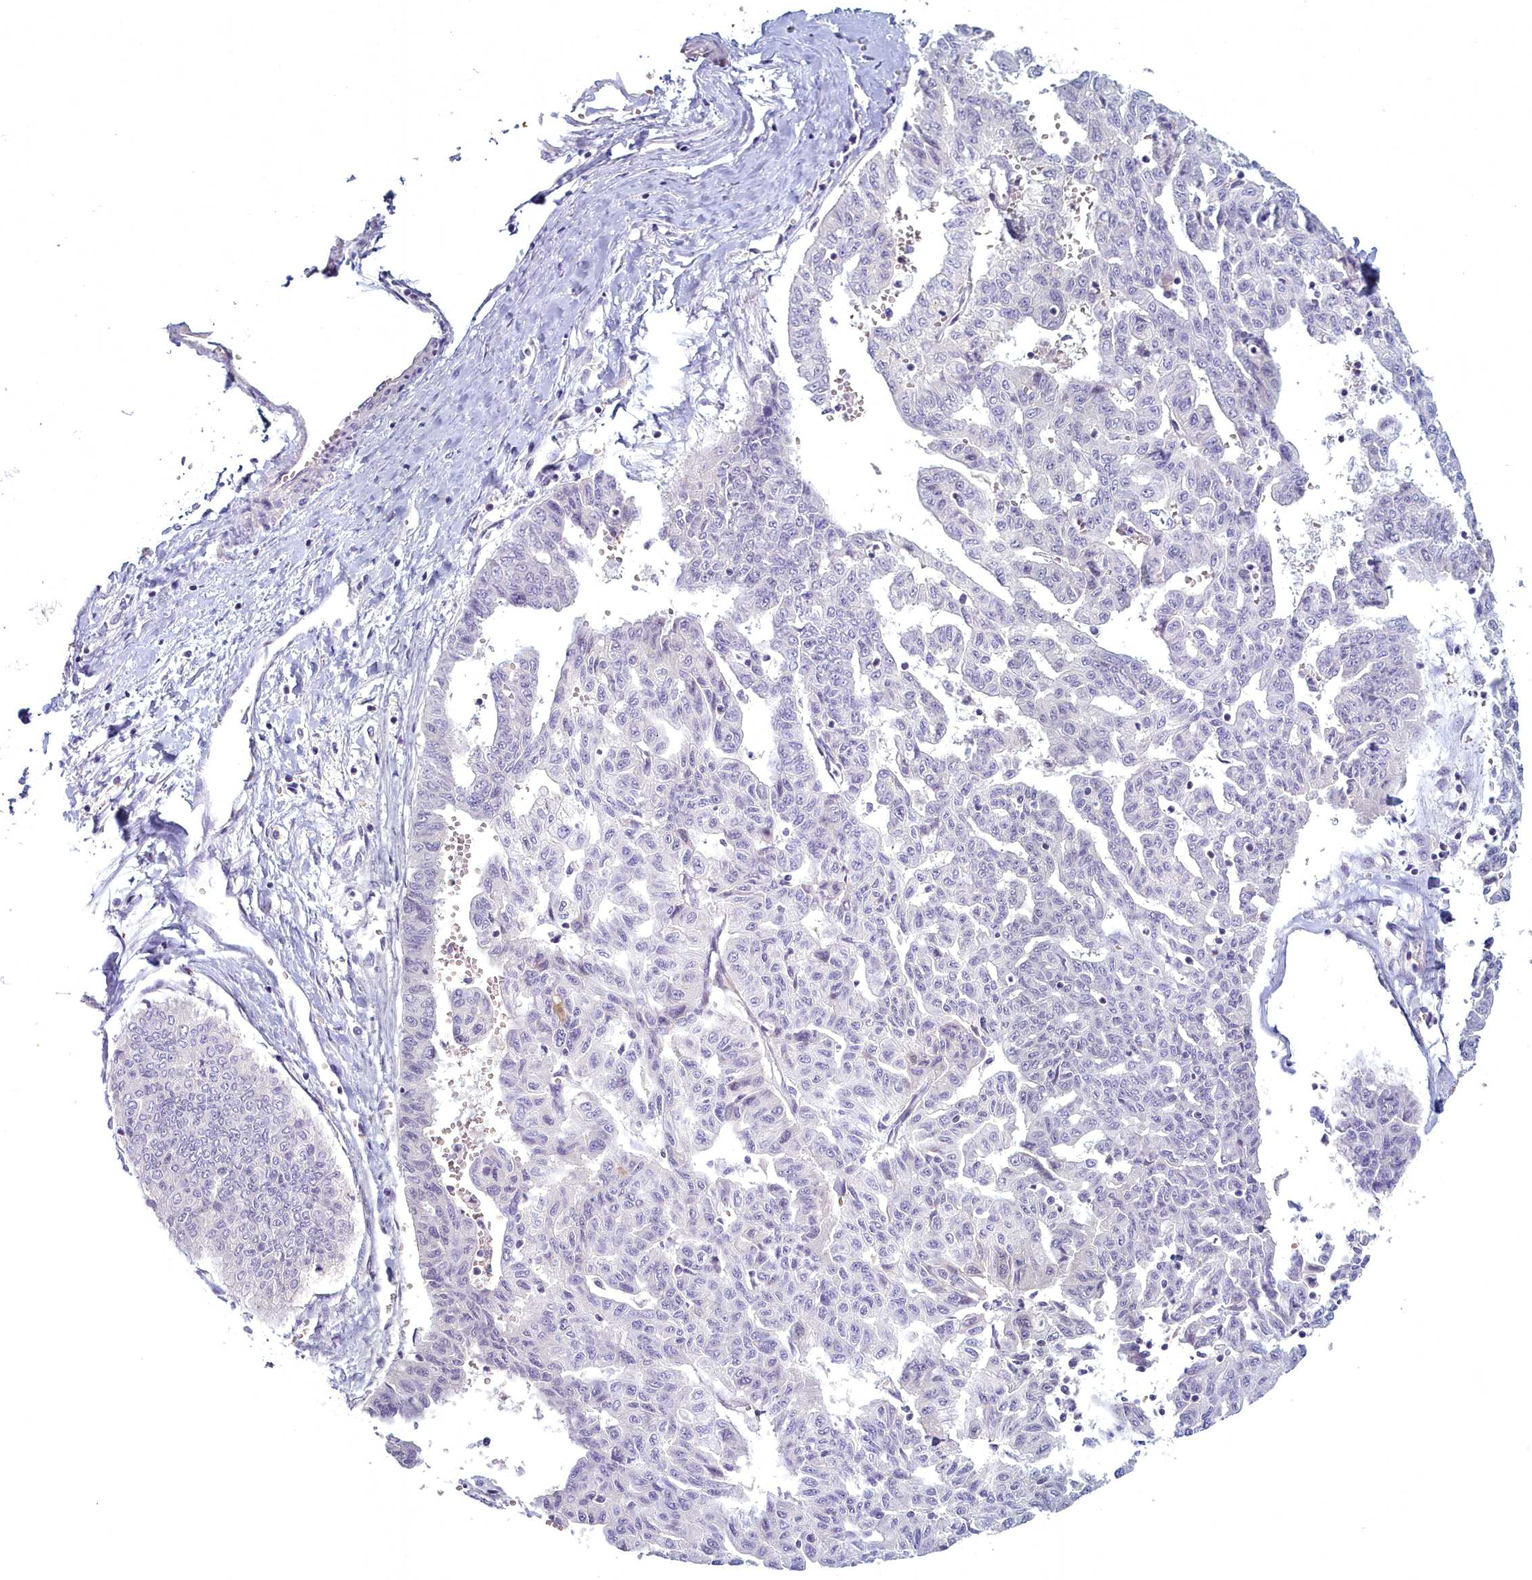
{"staining": {"intensity": "negative", "quantity": "none", "location": "none"}, "tissue": "liver cancer", "cell_type": "Tumor cells", "image_type": "cancer", "snomed": [{"axis": "morphology", "description": "Cholangiocarcinoma"}, {"axis": "topography", "description": "Liver"}], "caption": "Liver cancer was stained to show a protein in brown. There is no significant positivity in tumor cells.", "gene": "ARL15", "patient": {"sex": "female", "age": 77}}